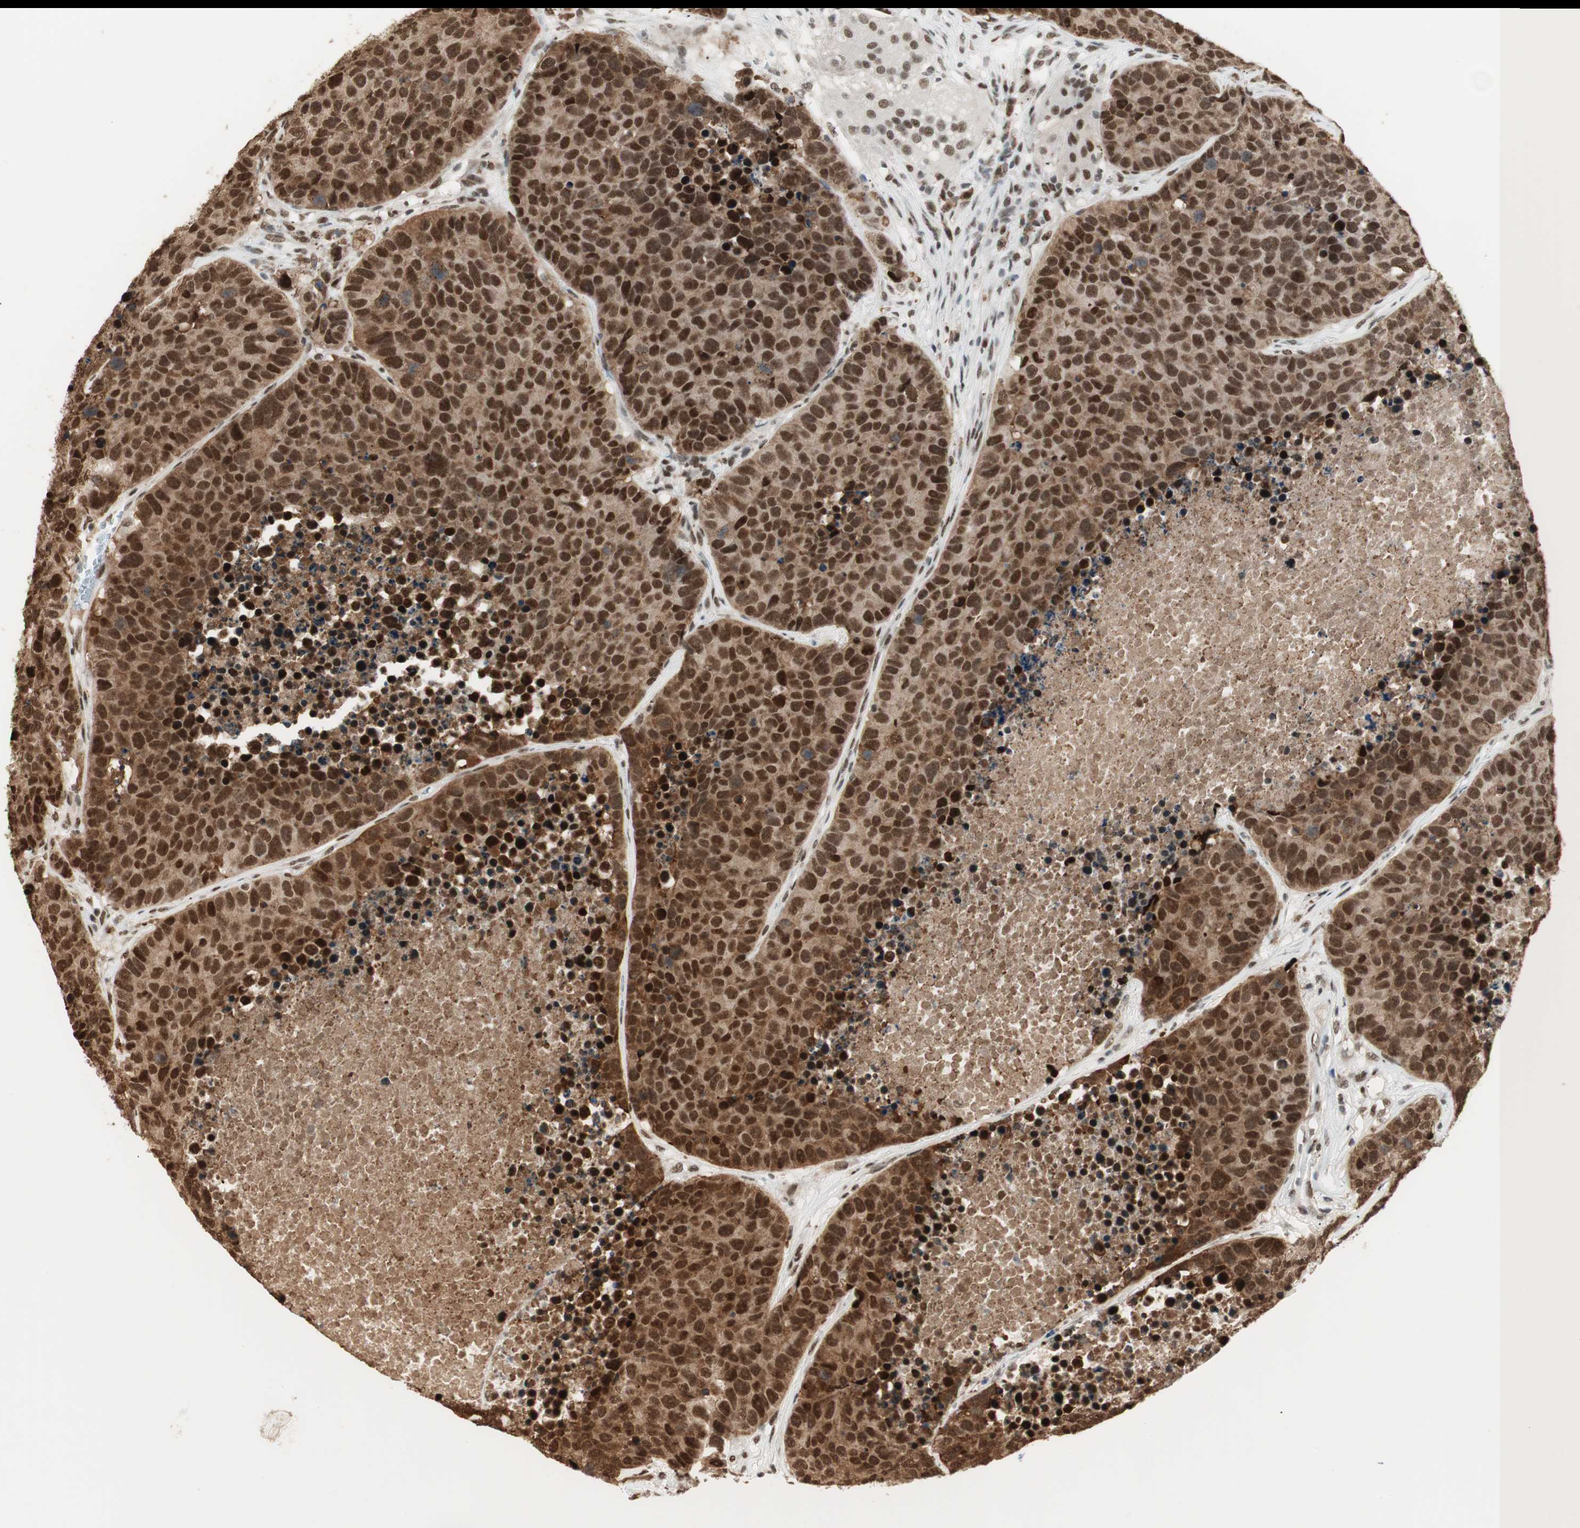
{"staining": {"intensity": "strong", "quantity": ">75%", "location": "cytoplasmic/membranous,nuclear"}, "tissue": "carcinoid", "cell_type": "Tumor cells", "image_type": "cancer", "snomed": [{"axis": "morphology", "description": "Carcinoid, malignant, NOS"}, {"axis": "topography", "description": "Lung"}], "caption": "Human malignant carcinoid stained with a protein marker demonstrates strong staining in tumor cells.", "gene": "SMARCE1", "patient": {"sex": "male", "age": 60}}